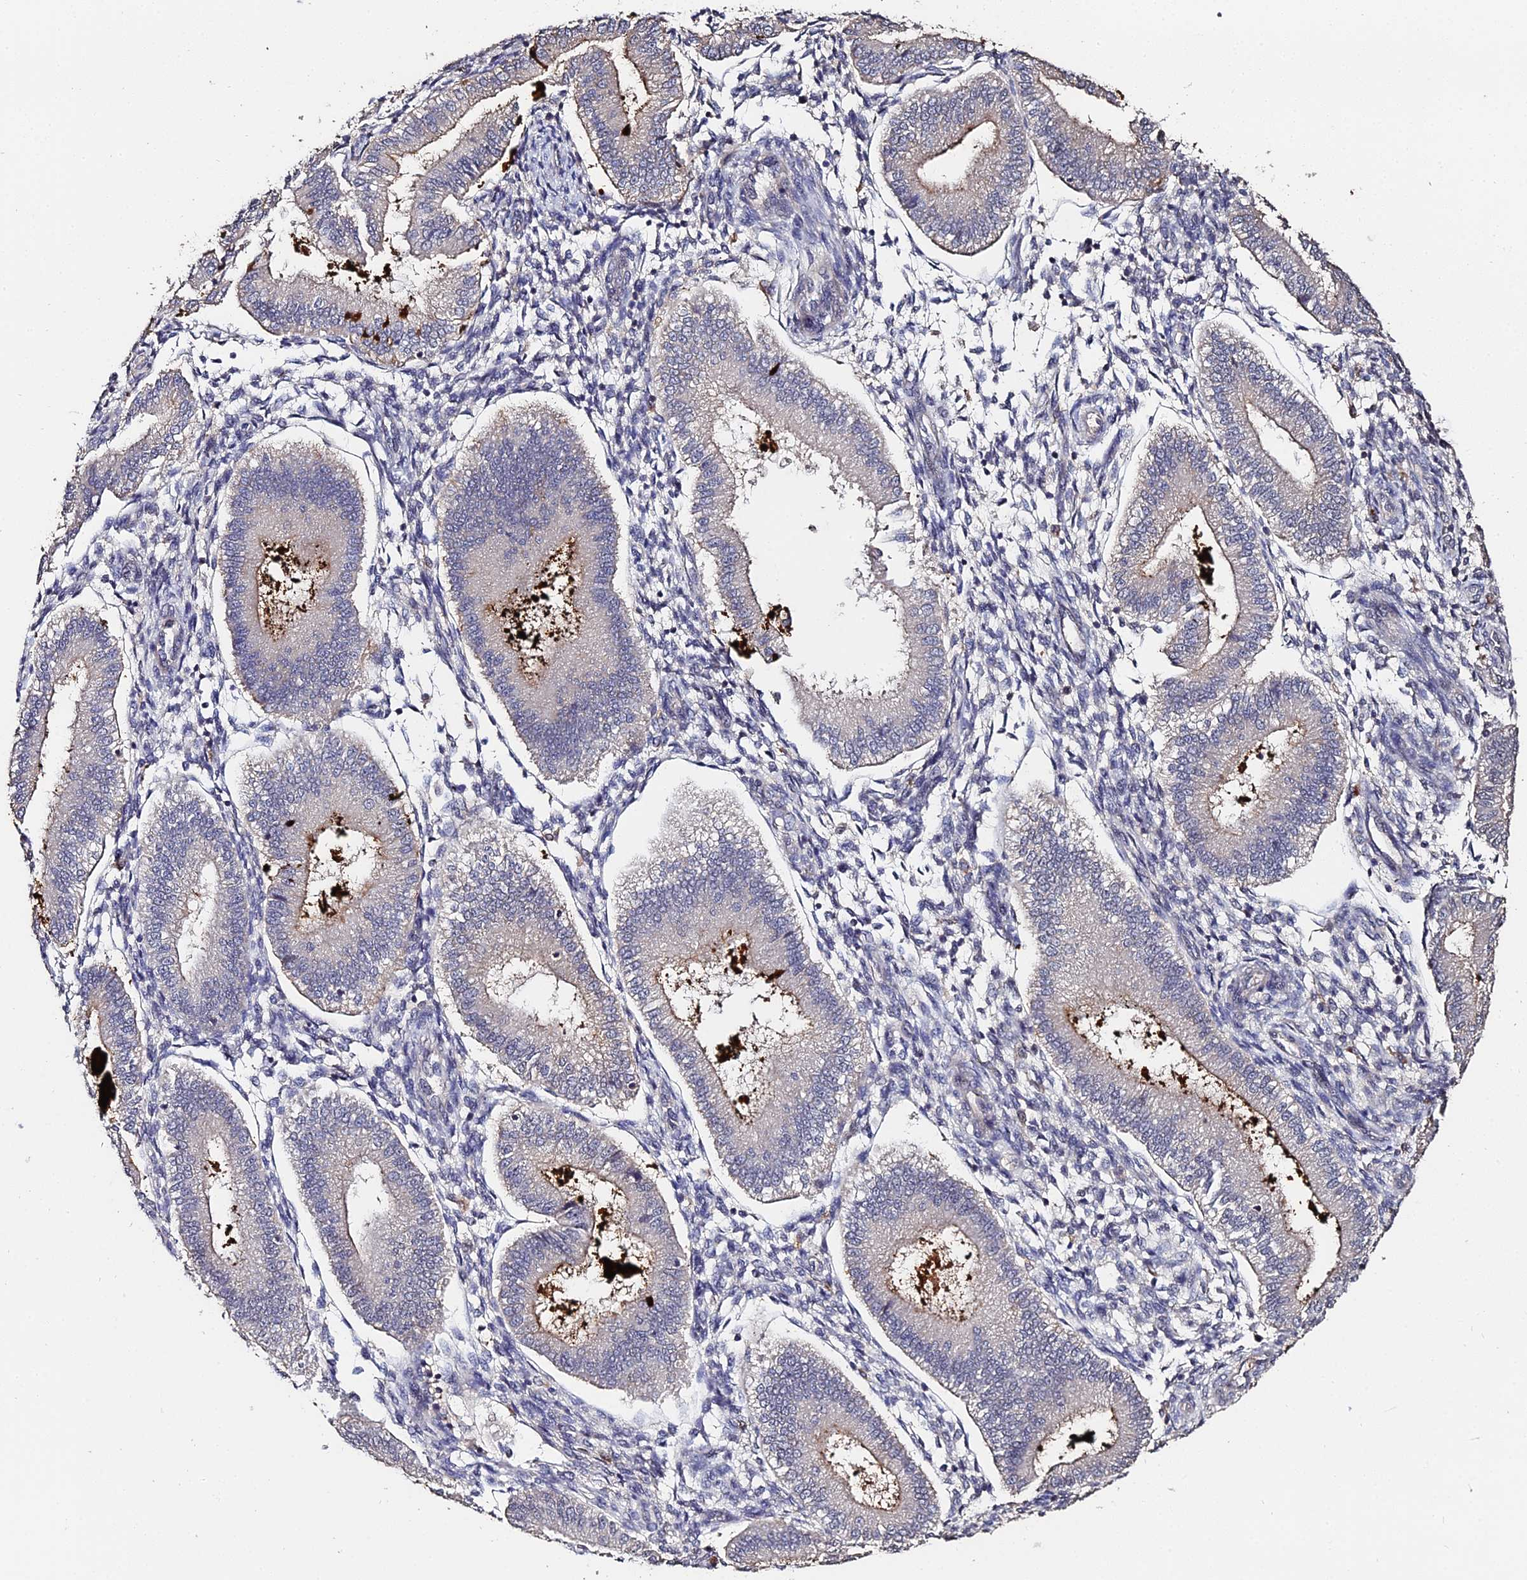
{"staining": {"intensity": "negative", "quantity": "none", "location": "none"}, "tissue": "endometrium", "cell_type": "Cells in endometrial stroma", "image_type": "normal", "snomed": [{"axis": "morphology", "description": "Normal tissue, NOS"}, {"axis": "topography", "description": "Endometrium"}], "caption": "The histopathology image displays no significant positivity in cells in endometrial stroma of endometrium. (DAB (3,3'-diaminobenzidine) immunohistochemistry (IHC) with hematoxylin counter stain).", "gene": "LSM5", "patient": {"sex": "female", "age": 39}}